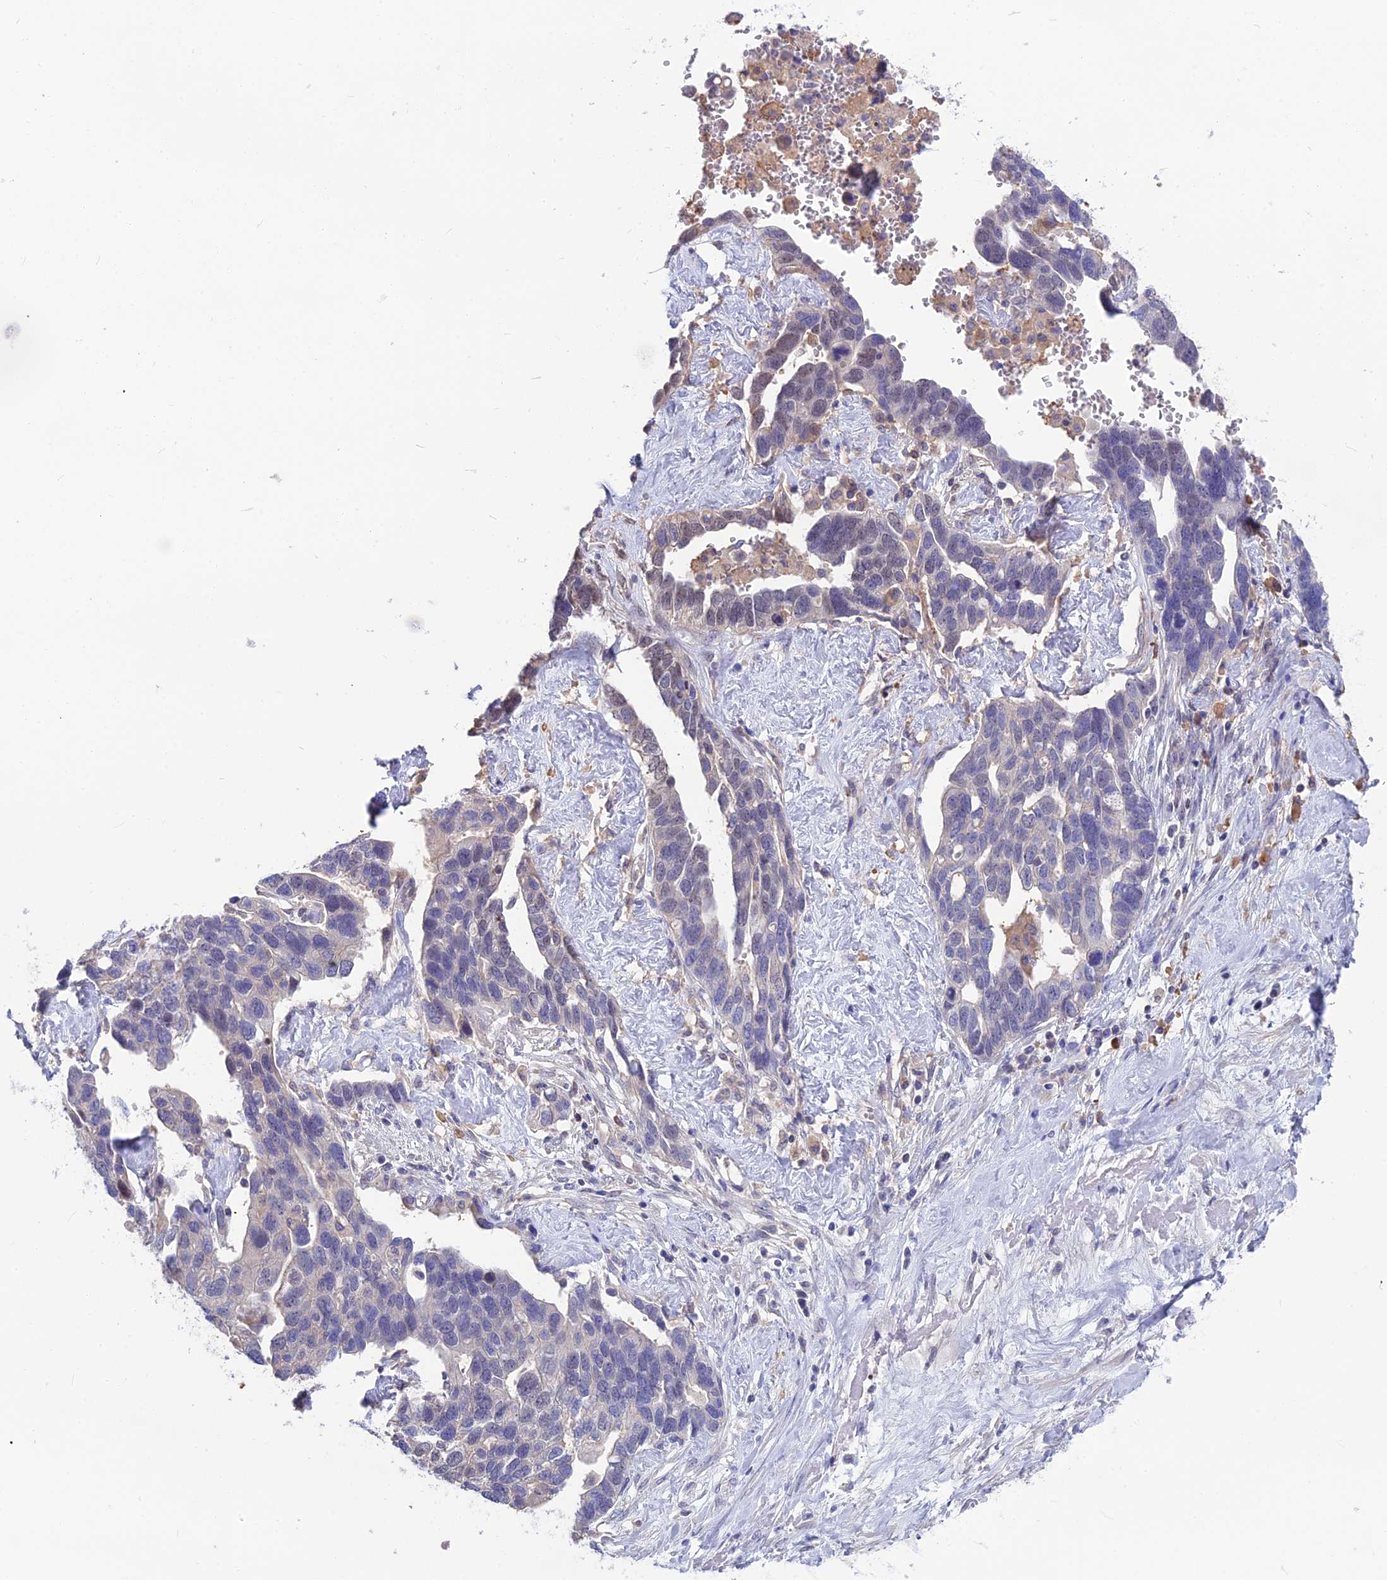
{"staining": {"intensity": "negative", "quantity": "none", "location": "none"}, "tissue": "ovarian cancer", "cell_type": "Tumor cells", "image_type": "cancer", "snomed": [{"axis": "morphology", "description": "Cystadenocarcinoma, serous, NOS"}, {"axis": "topography", "description": "Ovary"}], "caption": "Image shows no protein expression in tumor cells of ovarian cancer tissue. (Stains: DAB immunohistochemistry (IHC) with hematoxylin counter stain, Microscopy: brightfield microscopy at high magnification).", "gene": "SNAP91", "patient": {"sex": "female", "age": 54}}